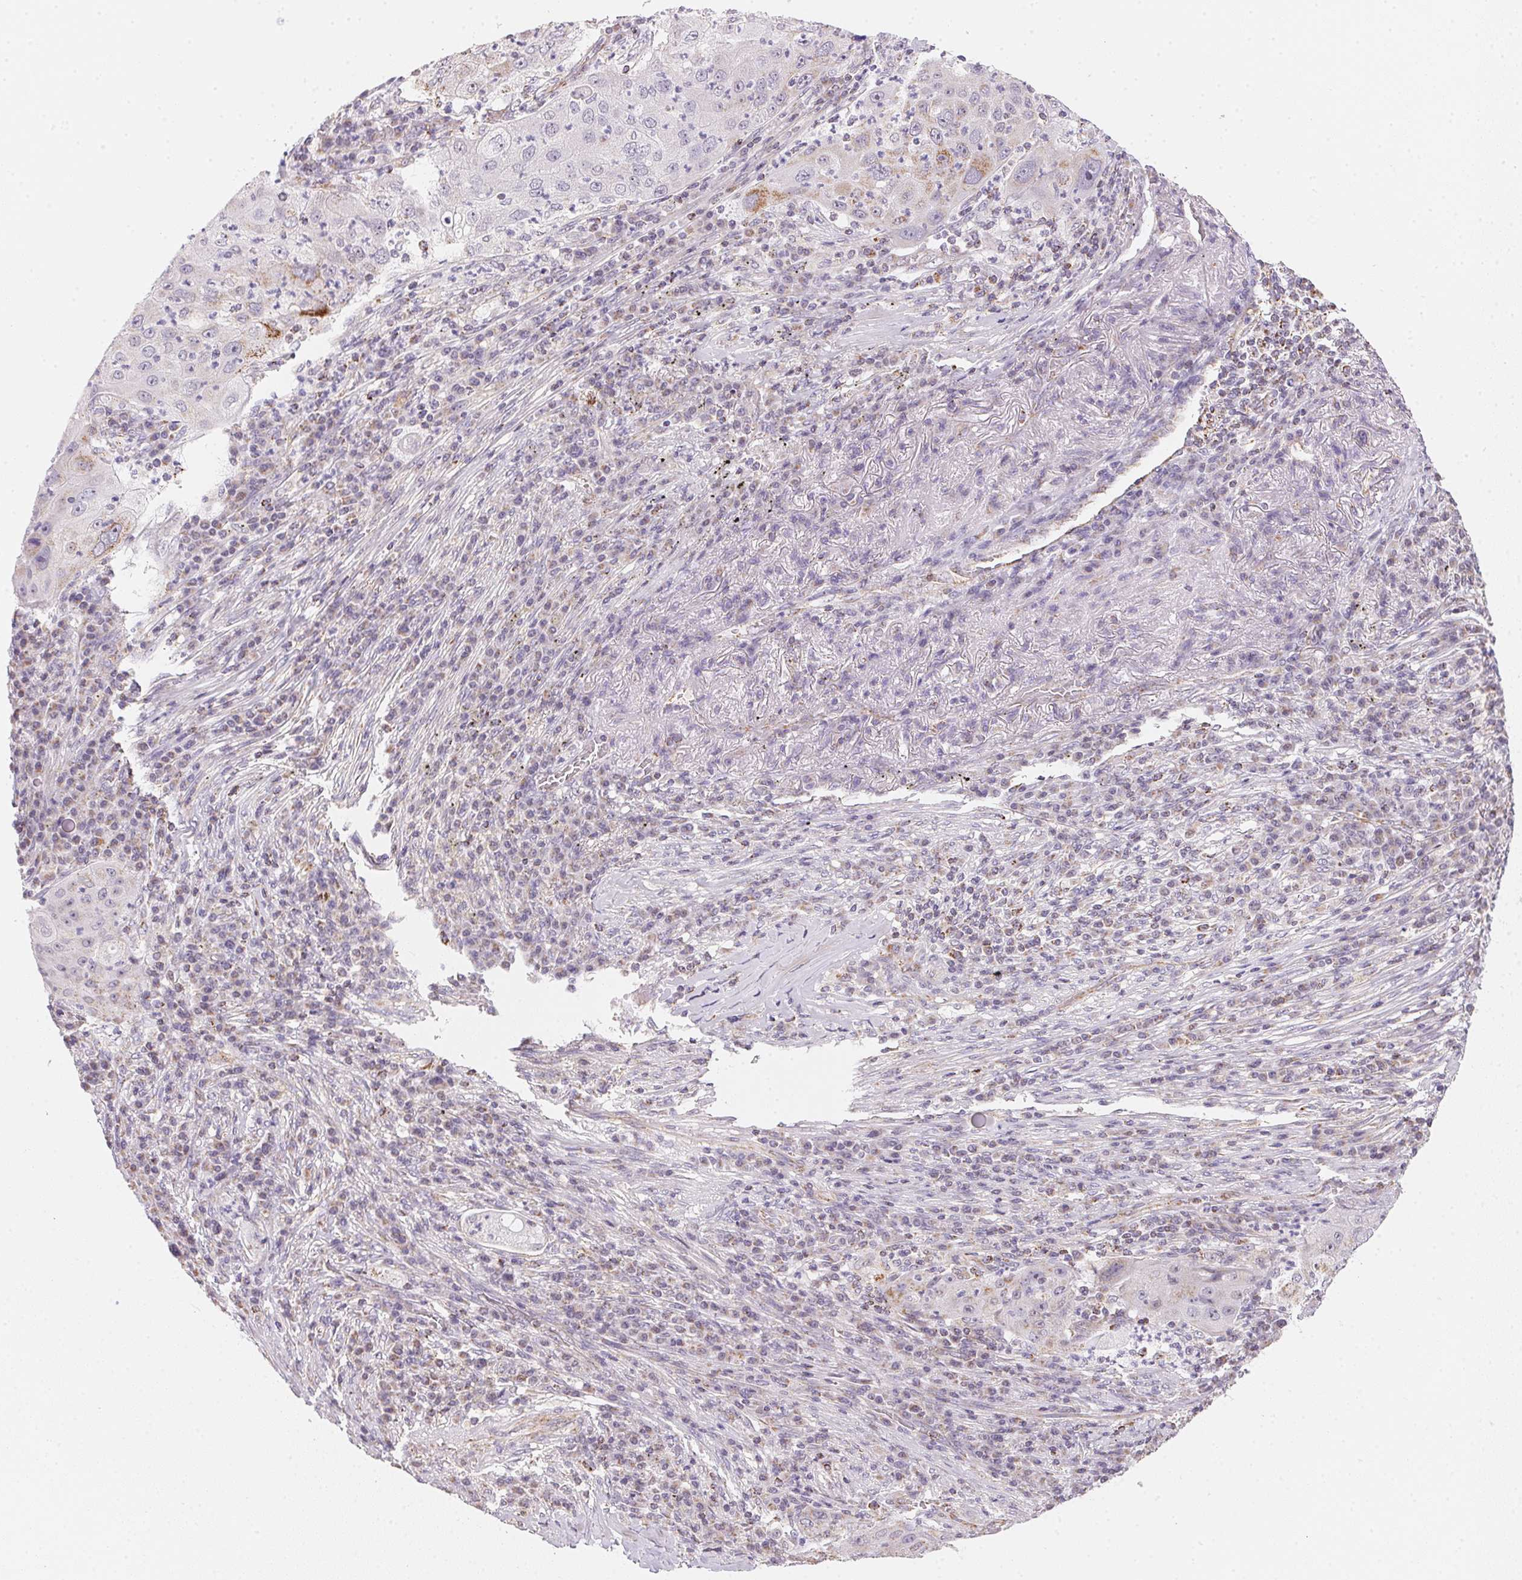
{"staining": {"intensity": "negative", "quantity": "none", "location": "none"}, "tissue": "lung cancer", "cell_type": "Tumor cells", "image_type": "cancer", "snomed": [{"axis": "morphology", "description": "Squamous cell carcinoma, NOS"}, {"axis": "topography", "description": "Lung"}], "caption": "DAB (3,3'-diaminobenzidine) immunohistochemical staining of lung cancer (squamous cell carcinoma) shows no significant expression in tumor cells.", "gene": "GIPC2", "patient": {"sex": "female", "age": 59}}